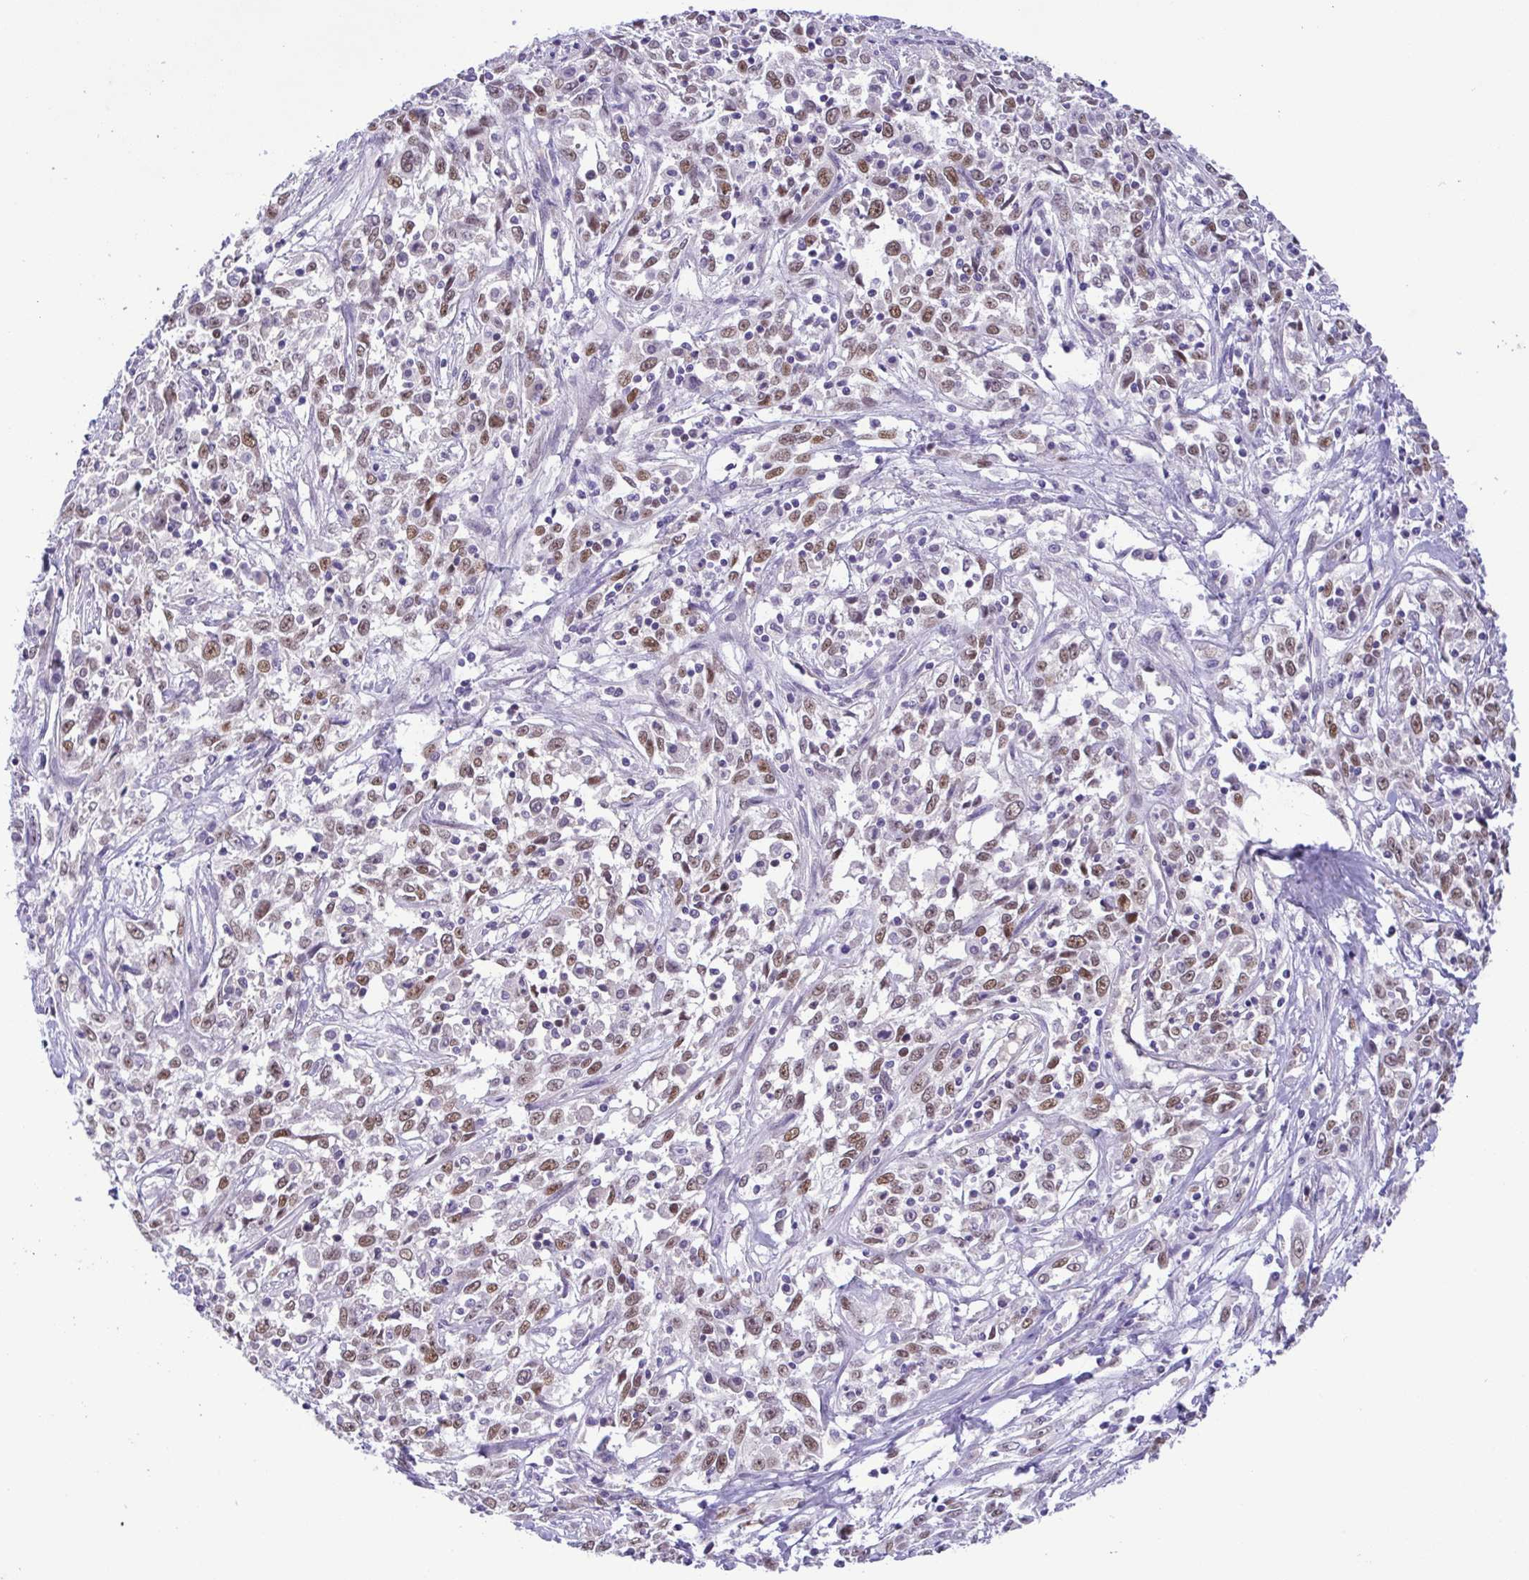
{"staining": {"intensity": "moderate", "quantity": "25%-75%", "location": "nuclear"}, "tissue": "cervical cancer", "cell_type": "Tumor cells", "image_type": "cancer", "snomed": [{"axis": "morphology", "description": "Adenocarcinoma, NOS"}, {"axis": "topography", "description": "Cervix"}], "caption": "Protein expression by immunohistochemistry (IHC) exhibits moderate nuclear expression in about 25%-75% of tumor cells in adenocarcinoma (cervical).", "gene": "TIPIN", "patient": {"sex": "female", "age": 40}}